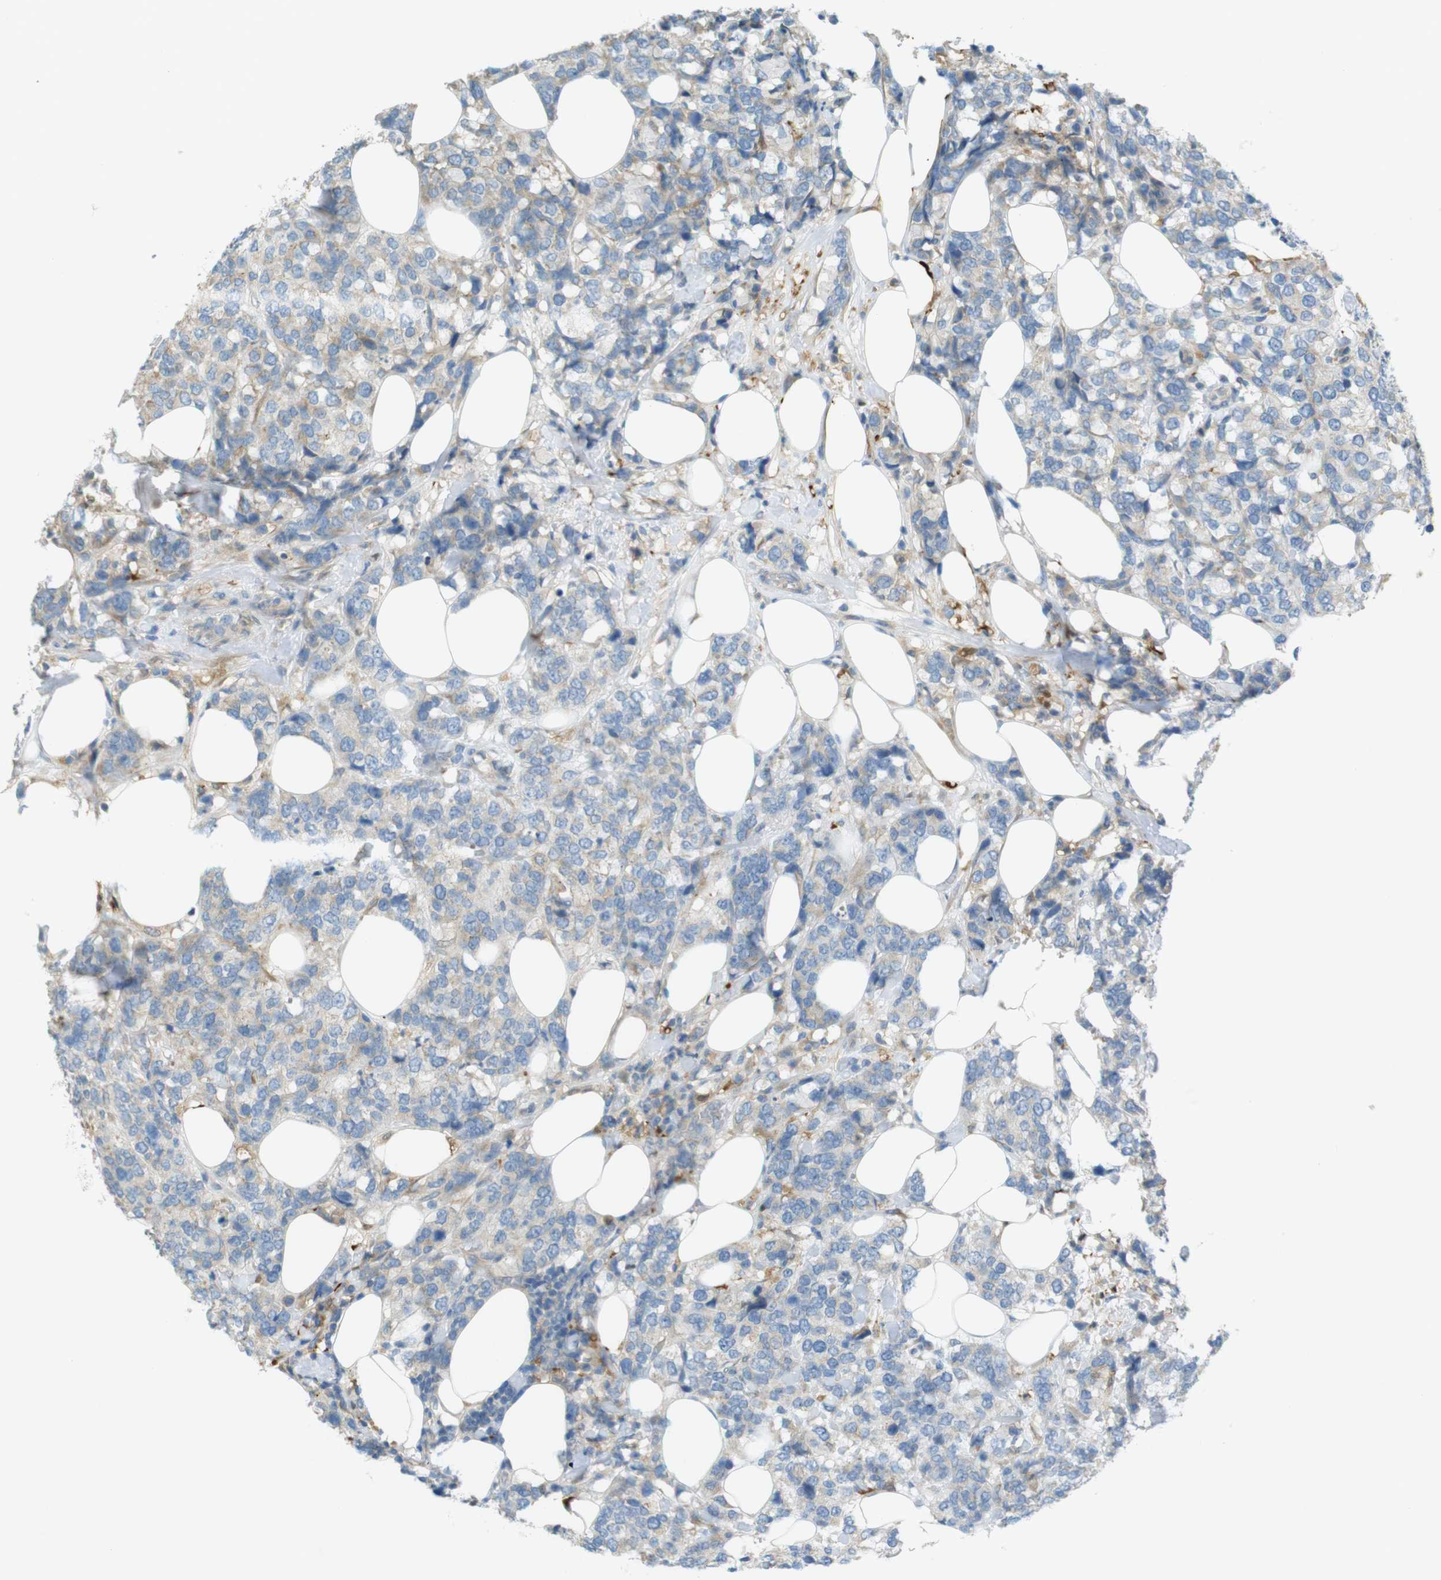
{"staining": {"intensity": "weak", "quantity": "<25%", "location": "cytoplasmic/membranous"}, "tissue": "breast cancer", "cell_type": "Tumor cells", "image_type": "cancer", "snomed": [{"axis": "morphology", "description": "Lobular carcinoma"}, {"axis": "topography", "description": "Breast"}], "caption": "This is an IHC micrograph of lobular carcinoma (breast). There is no expression in tumor cells.", "gene": "TMEM41B", "patient": {"sex": "female", "age": 59}}